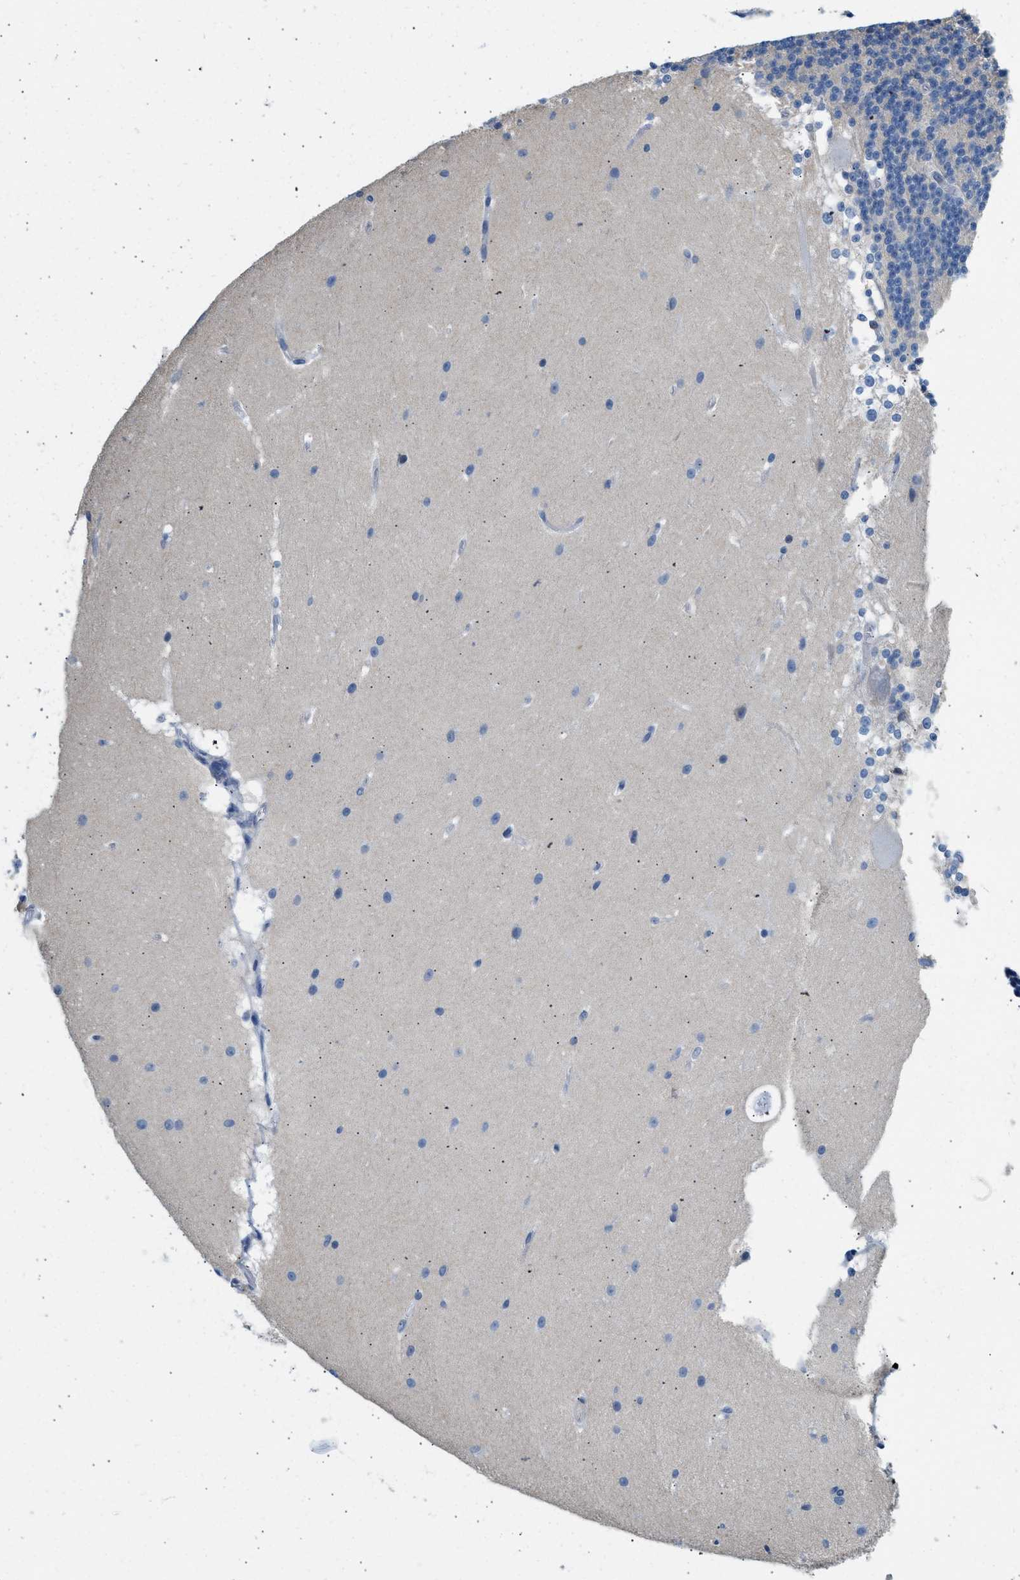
{"staining": {"intensity": "negative", "quantity": "none", "location": "none"}, "tissue": "cerebellum", "cell_type": "Cells in granular layer", "image_type": "normal", "snomed": [{"axis": "morphology", "description": "Normal tissue, NOS"}, {"axis": "topography", "description": "Cerebellum"}], "caption": "Immunohistochemistry of benign human cerebellum displays no expression in cells in granular layer.", "gene": "SPAM1", "patient": {"sex": "female", "age": 19}}